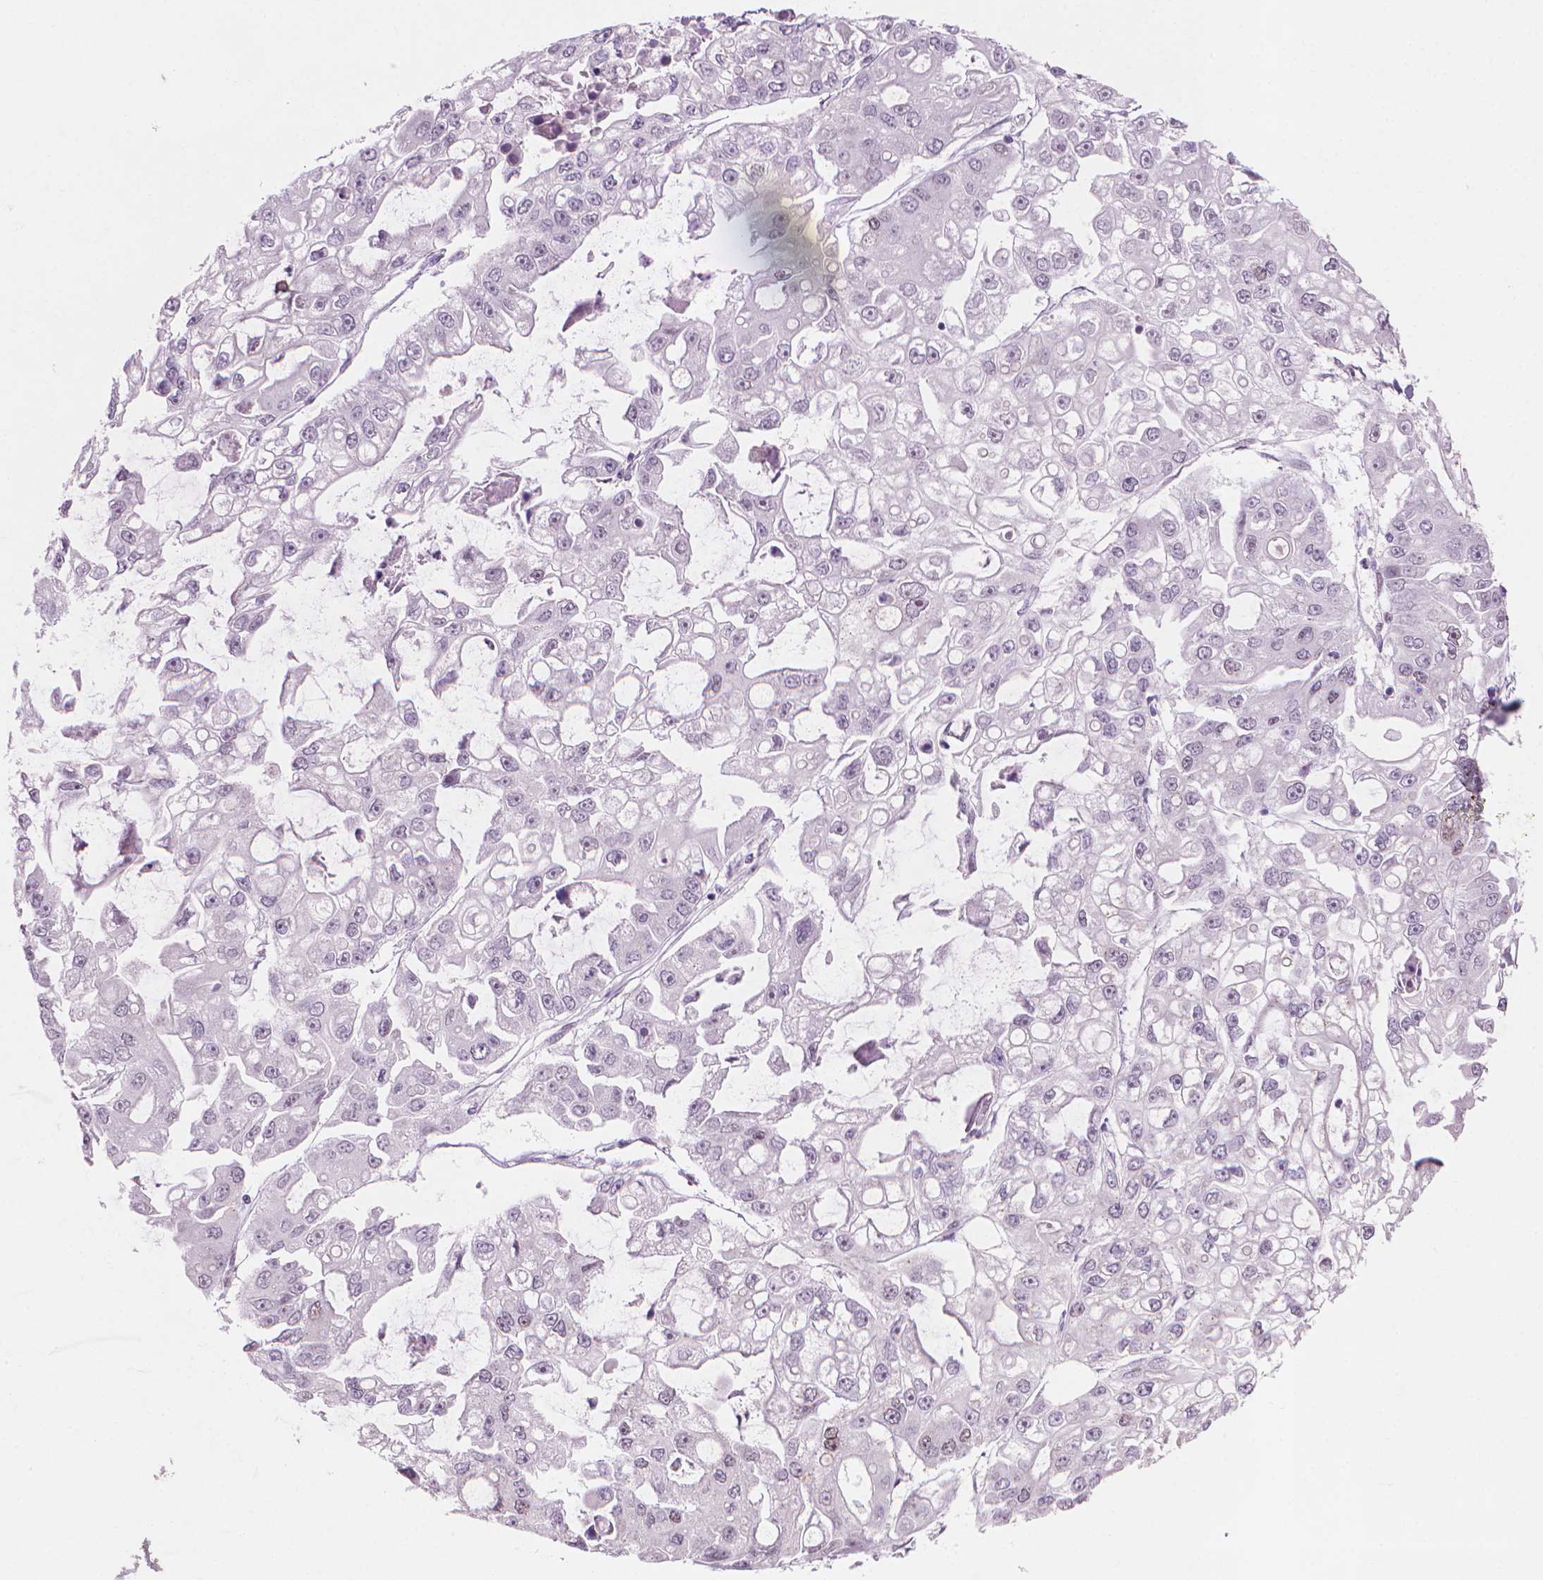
{"staining": {"intensity": "moderate", "quantity": "25%-75%", "location": "nuclear"}, "tissue": "ovarian cancer", "cell_type": "Tumor cells", "image_type": "cancer", "snomed": [{"axis": "morphology", "description": "Cystadenocarcinoma, serous, NOS"}, {"axis": "topography", "description": "Ovary"}], "caption": "Immunohistochemistry (DAB) staining of human serous cystadenocarcinoma (ovarian) demonstrates moderate nuclear protein positivity in about 25%-75% of tumor cells.", "gene": "HES7", "patient": {"sex": "female", "age": 56}}